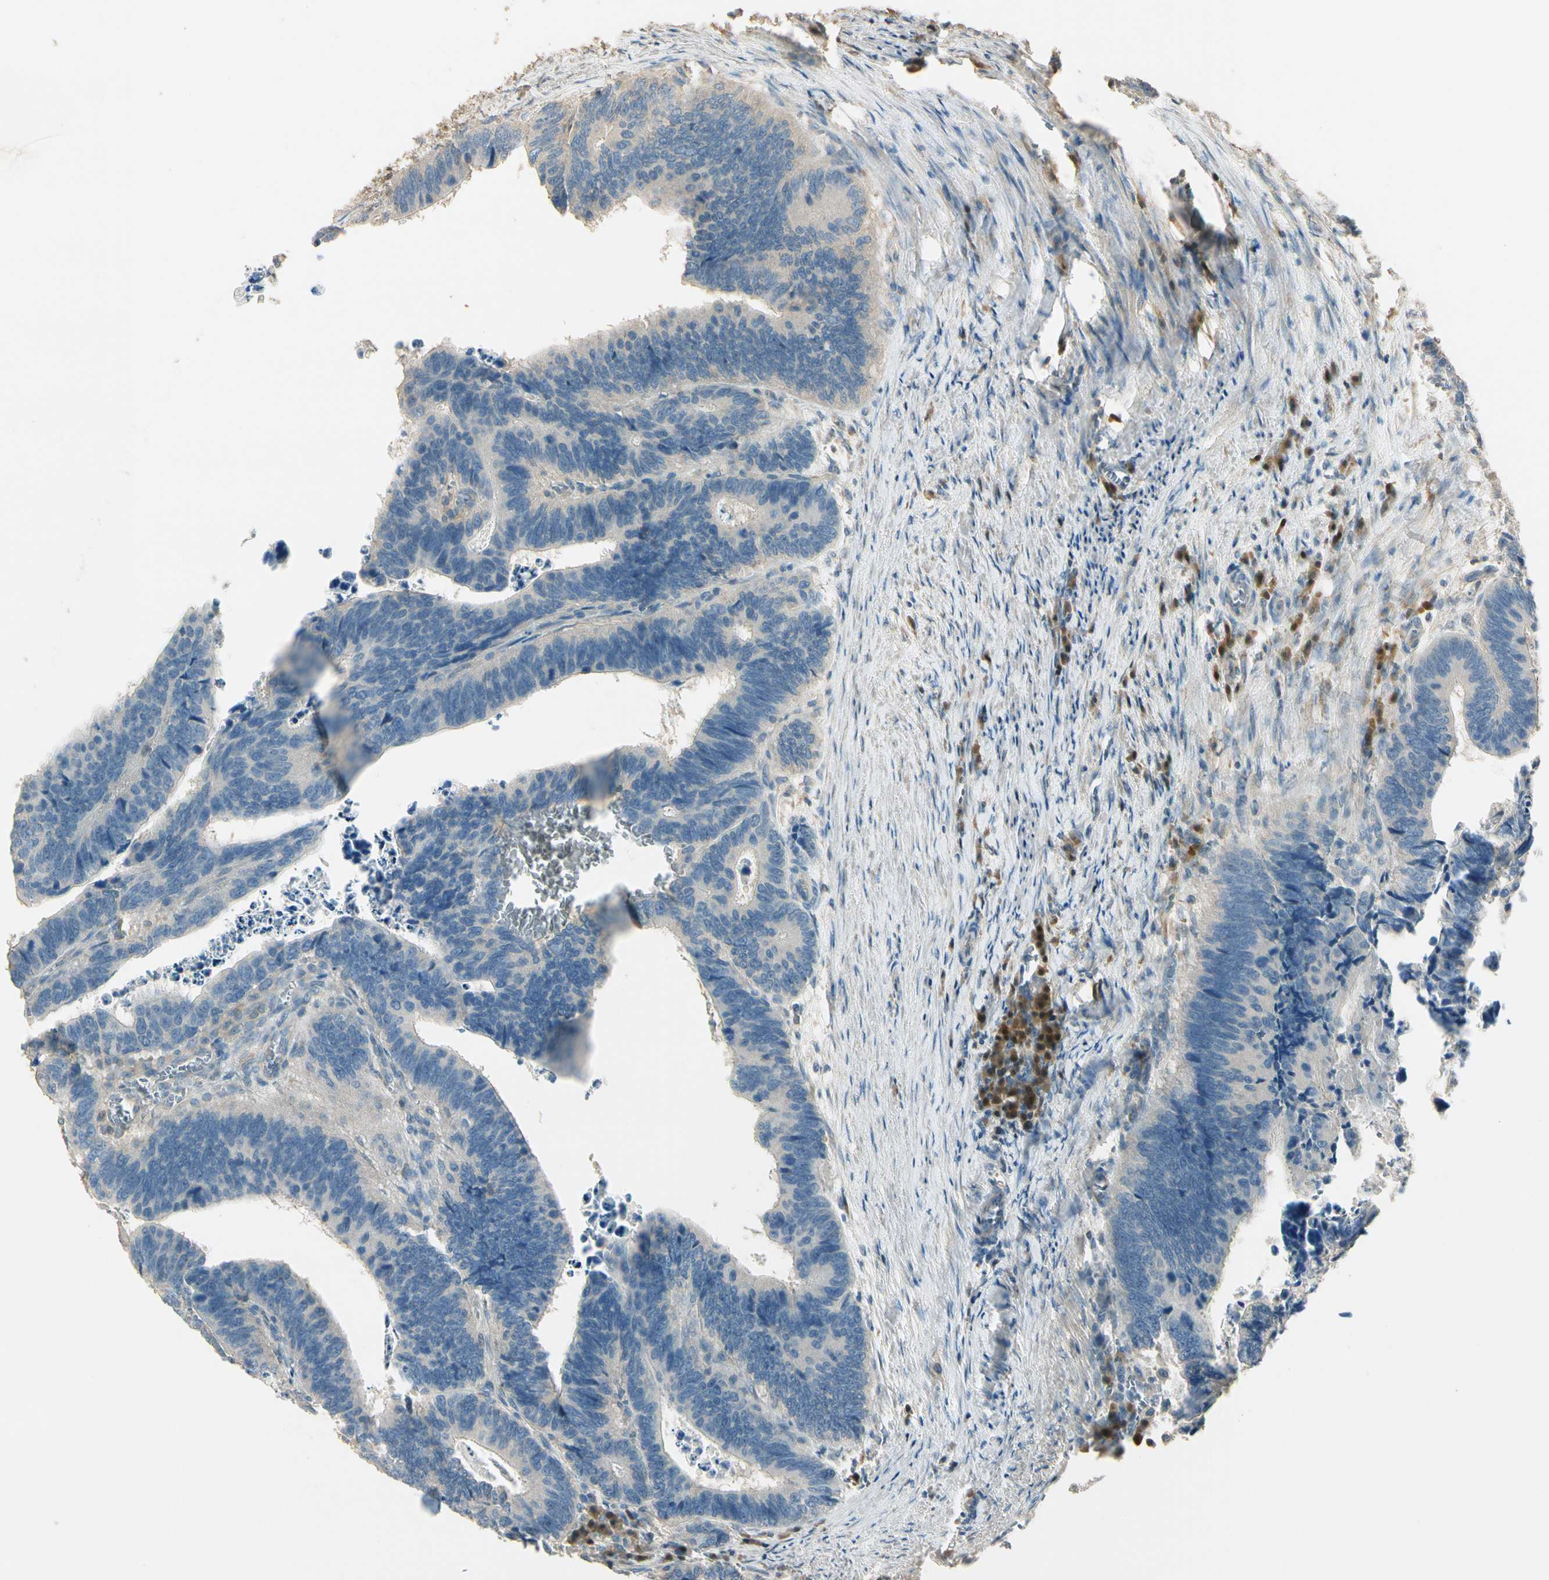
{"staining": {"intensity": "weak", "quantity": "<25%", "location": "cytoplasmic/membranous"}, "tissue": "colorectal cancer", "cell_type": "Tumor cells", "image_type": "cancer", "snomed": [{"axis": "morphology", "description": "Adenocarcinoma, NOS"}, {"axis": "topography", "description": "Colon"}], "caption": "IHC of colorectal adenocarcinoma shows no expression in tumor cells. (Stains: DAB immunohistochemistry (IHC) with hematoxylin counter stain, Microscopy: brightfield microscopy at high magnification).", "gene": "PLXNA1", "patient": {"sex": "male", "age": 72}}